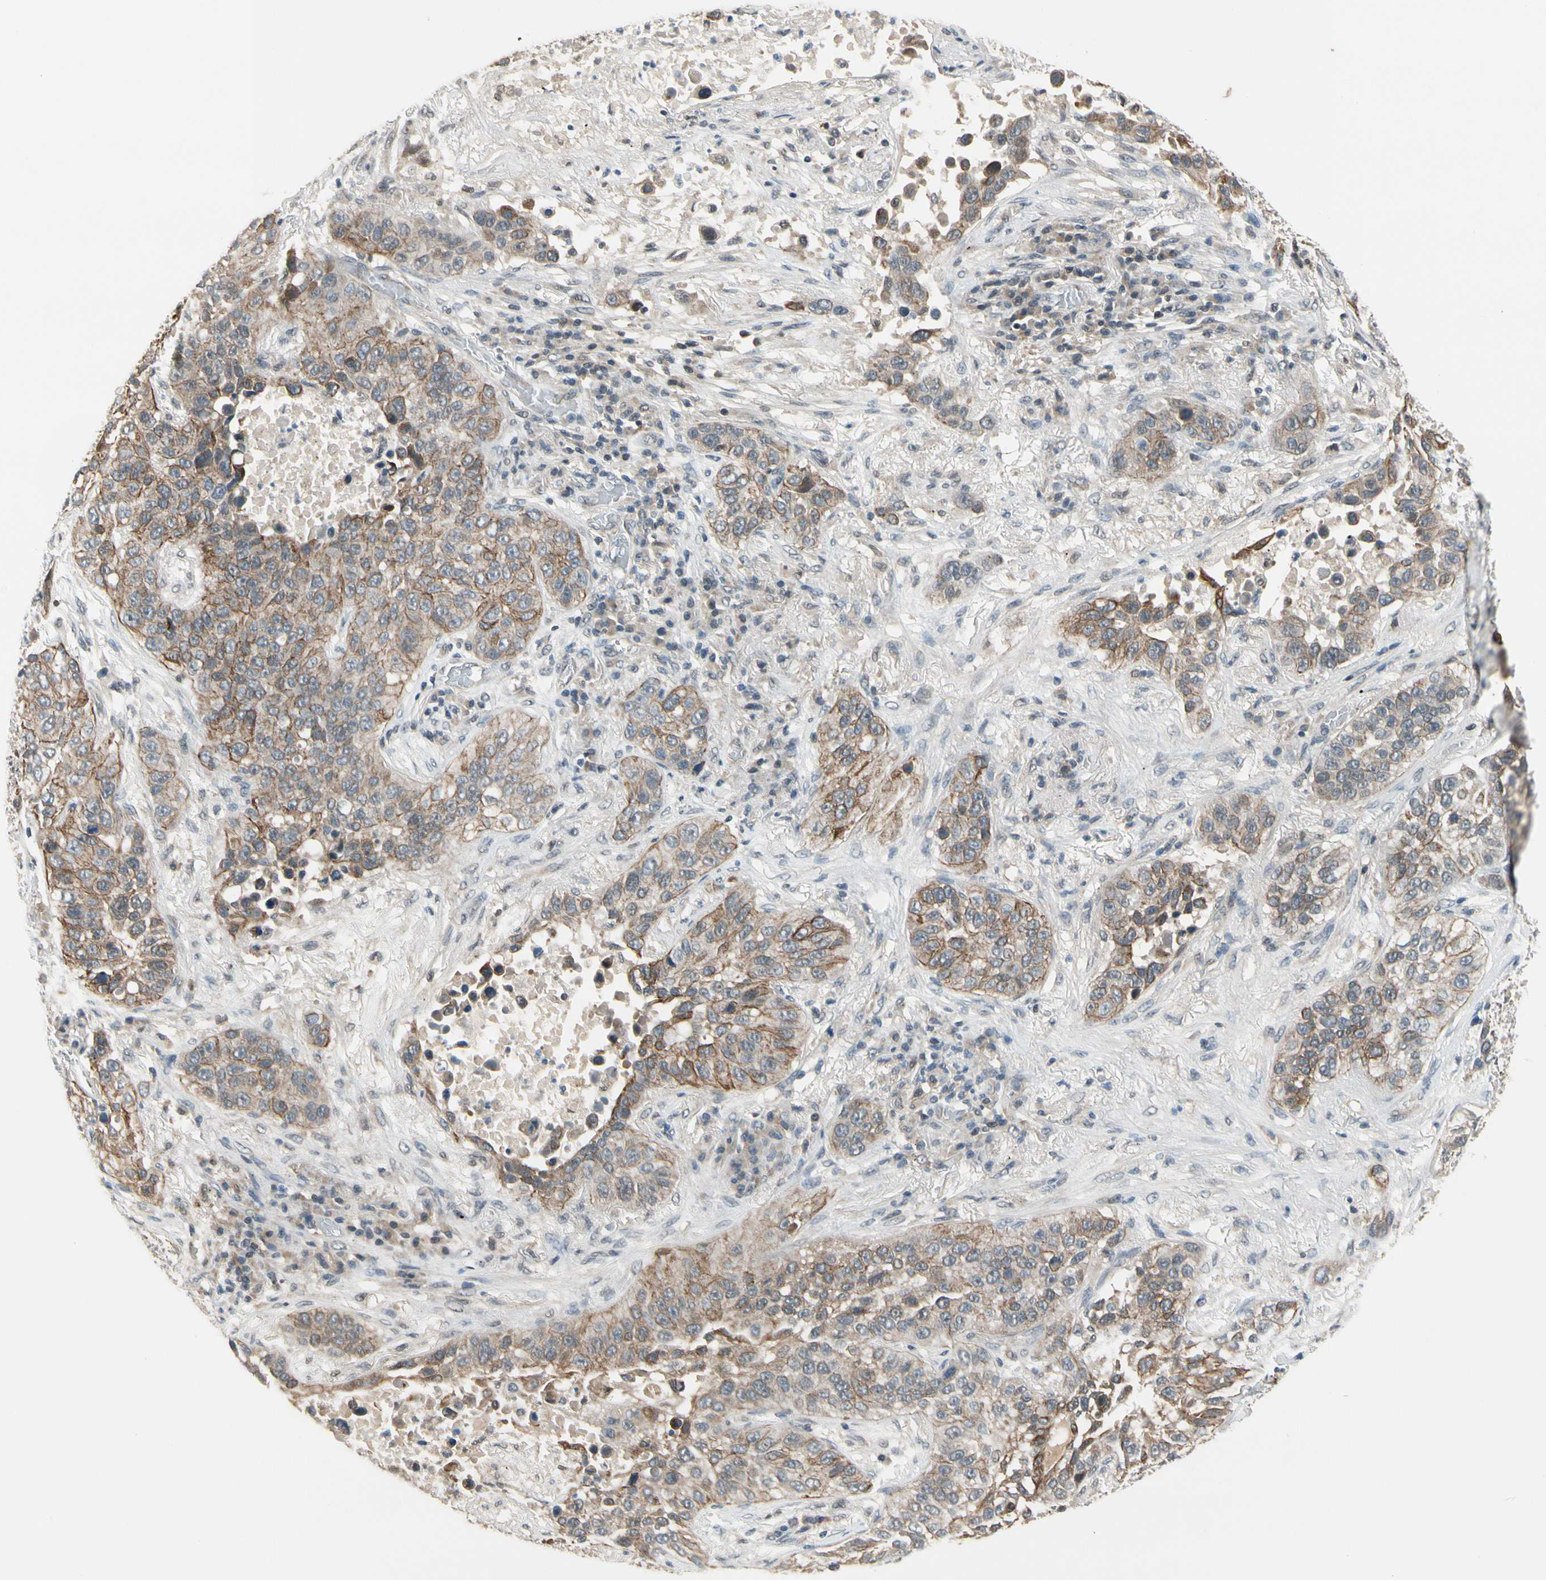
{"staining": {"intensity": "moderate", "quantity": ">75%", "location": "cytoplasmic/membranous"}, "tissue": "lung cancer", "cell_type": "Tumor cells", "image_type": "cancer", "snomed": [{"axis": "morphology", "description": "Squamous cell carcinoma, NOS"}, {"axis": "topography", "description": "Lung"}], "caption": "An immunohistochemistry (IHC) photomicrograph of neoplastic tissue is shown. Protein staining in brown shows moderate cytoplasmic/membranous positivity in squamous cell carcinoma (lung) within tumor cells. Nuclei are stained in blue.", "gene": "TAF12", "patient": {"sex": "male", "age": 57}}